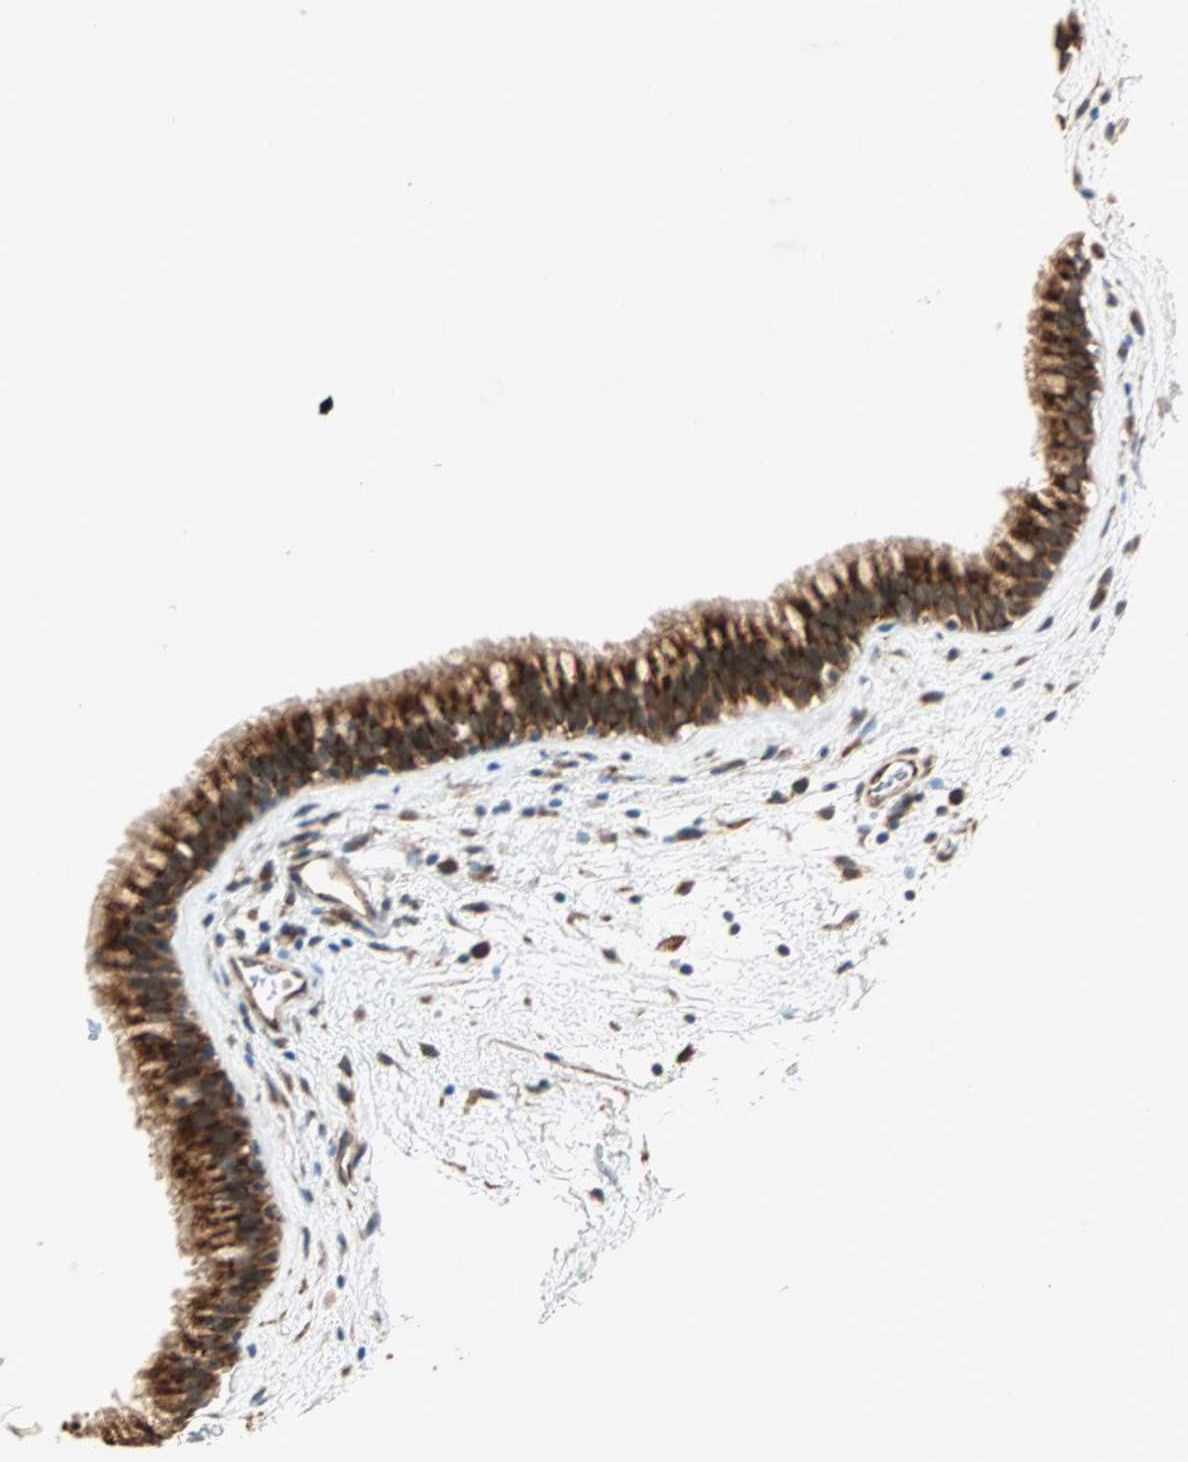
{"staining": {"intensity": "strong", "quantity": ">75%", "location": "cytoplasmic/membranous,nuclear"}, "tissue": "nasopharynx", "cell_type": "Respiratory epithelial cells", "image_type": "normal", "snomed": [{"axis": "morphology", "description": "Normal tissue, NOS"}, {"axis": "morphology", "description": "Inflammation, NOS"}, {"axis": "topography", "description": "Nasopharynx"}], "caption": "Strong cytoplasmic/membranous,nuclear expression is identified in about >75% of respiratory epithelial cells in benign nasopharynx. (DAB = brown stain, brightfield microscopy at high magnification).", "gene": "ZNF37A", "patient": {"sex": "male", "age": 48}}